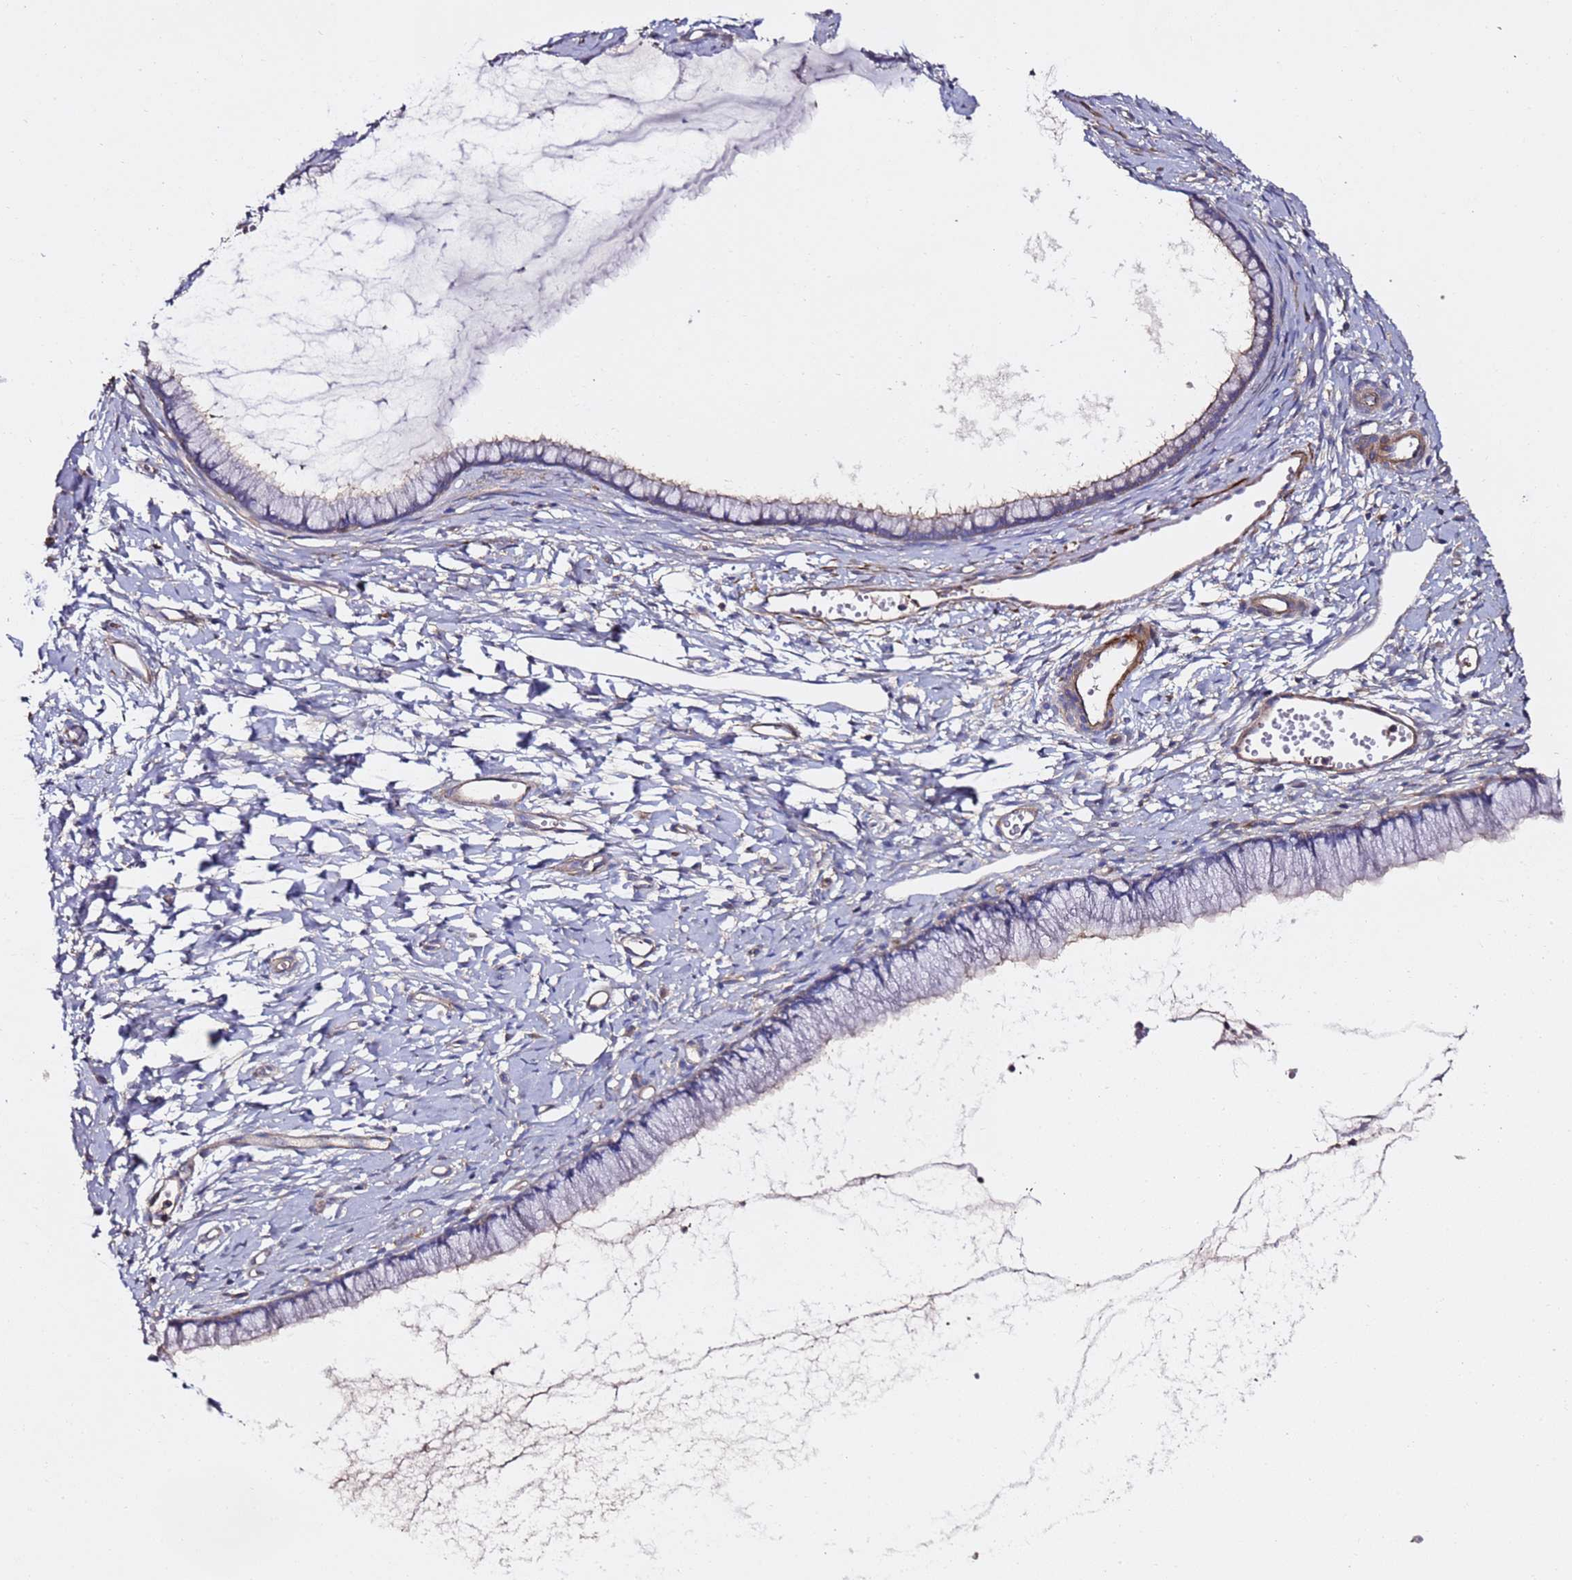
{"staining": {"intensity": "weak", "quantity": "<25%", "location": "cytoplasmic/membranous"}, "tissue": "cervix", "cell_type": "Glandular cells", "image_type": "normal", "snomed": [{"axis": "morphology", "description": "Normal tissue, NOS"}, {"axis": "topography", "description": "Cervix"}], "caption": "Immunohistochemistry (IHC) of unremarkable cervix exhibits no staining in glandular cells. The staining is performed using DAB (3,3'-diaminobenzidine) brown chromogen with nuclei counter-stained in using hematoxylin.", "gene": "ZFP36L2", "patient": {"sex": "female", "age": 40}}